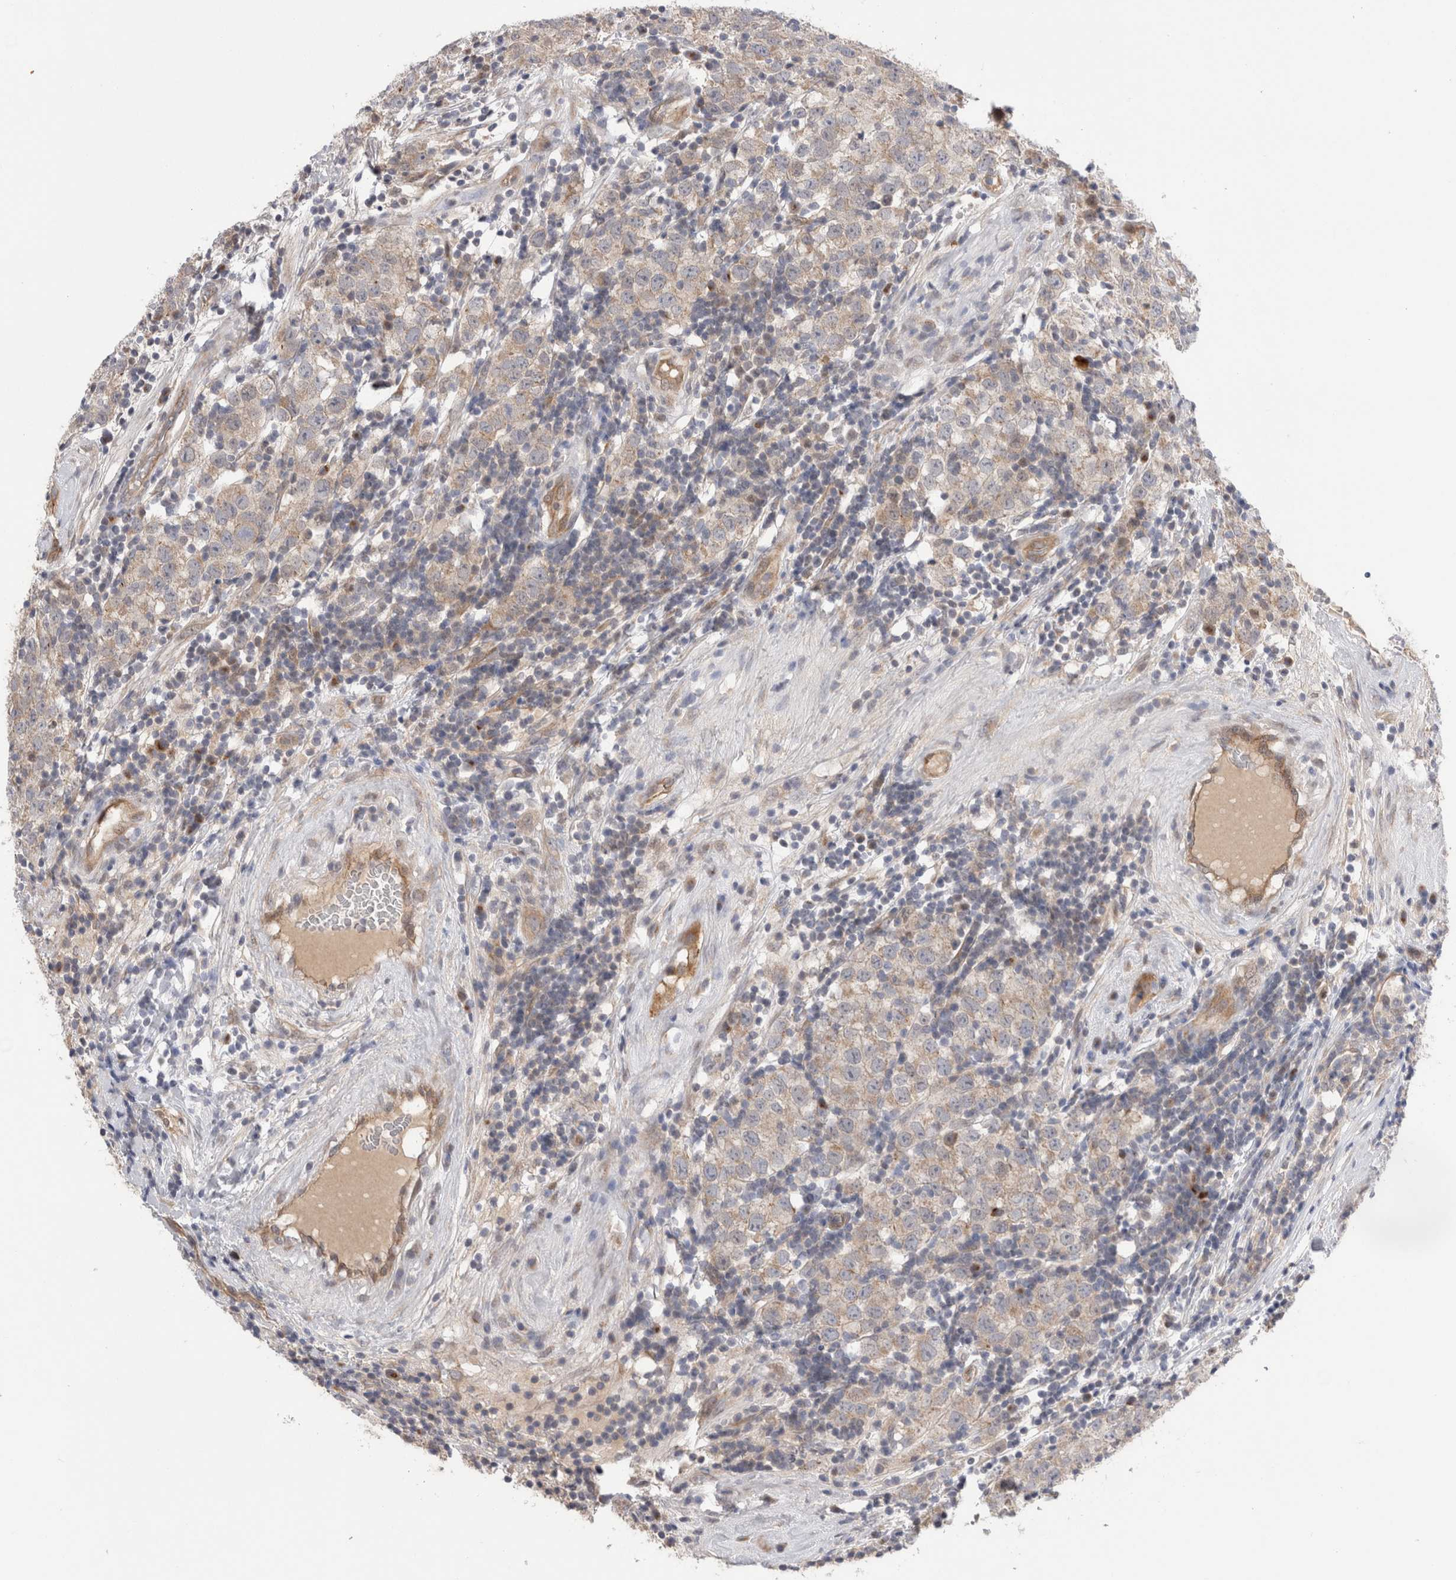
{"staining": {"intensity": "weak", "quantity": ">75%", "location": "cytoplasmic/membranous"}, "tissue": "testis cancer", "cell_type": "Tumor cells", "image_type": "cancer", "snomed": [{"axis": "morphology", "description": "Seminoma, NOS"}, {"axis": "morphology", "description": "Carcinoma, Embryonal, NOS"}, {"axis": "topography", "description": "Testis"}], "caption": "Weak cytoplasmic/membranous expression for a protein is present in about >75% of tumor cells of testis cancer (seminoma) using immunohistochemistry.", "gene": "TAFA5", "patient": {"sex": "male", "age": 28}}